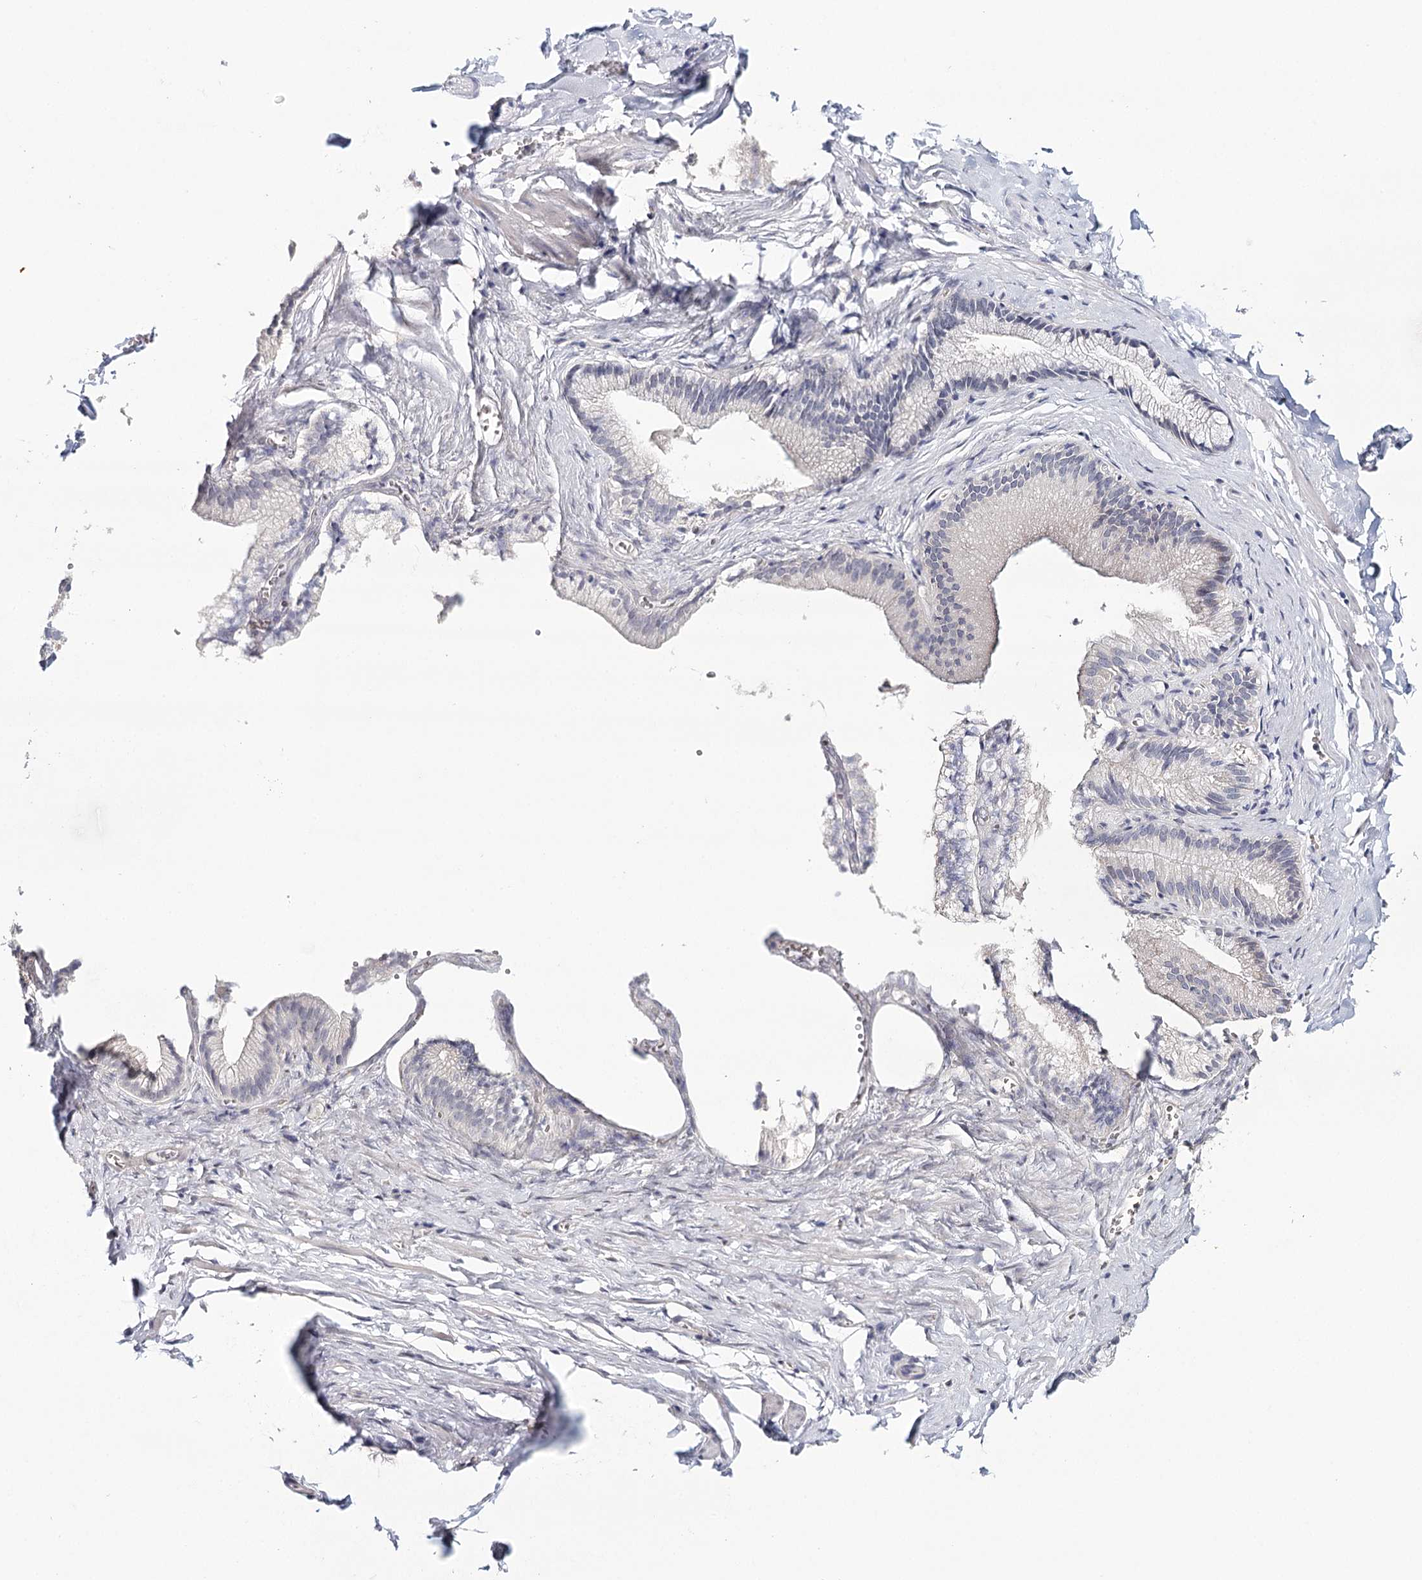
{"staining": {"intensity": "negative", "quantity": "none", "location": "none"}, "tissue": "adipose tissue", "cell_type": "Adipocytes", "image_type": "normal", "snomed": [{"axis": "morphology", "description": "Normal tissue, NOS"}, {"axis": "topography", "description": "Gallbladder"}, {"axis": "topography", "description": "Peripheral nerve tissue"}], "caption": "Immunohistochemical staining of benign adipose tissue demonstrates no significant expression in adipocytes. (IHC, brightfield microscopy, high magnification).", "gene": "HSPA4L", "patient": {"sex": "male", "age": 38}}